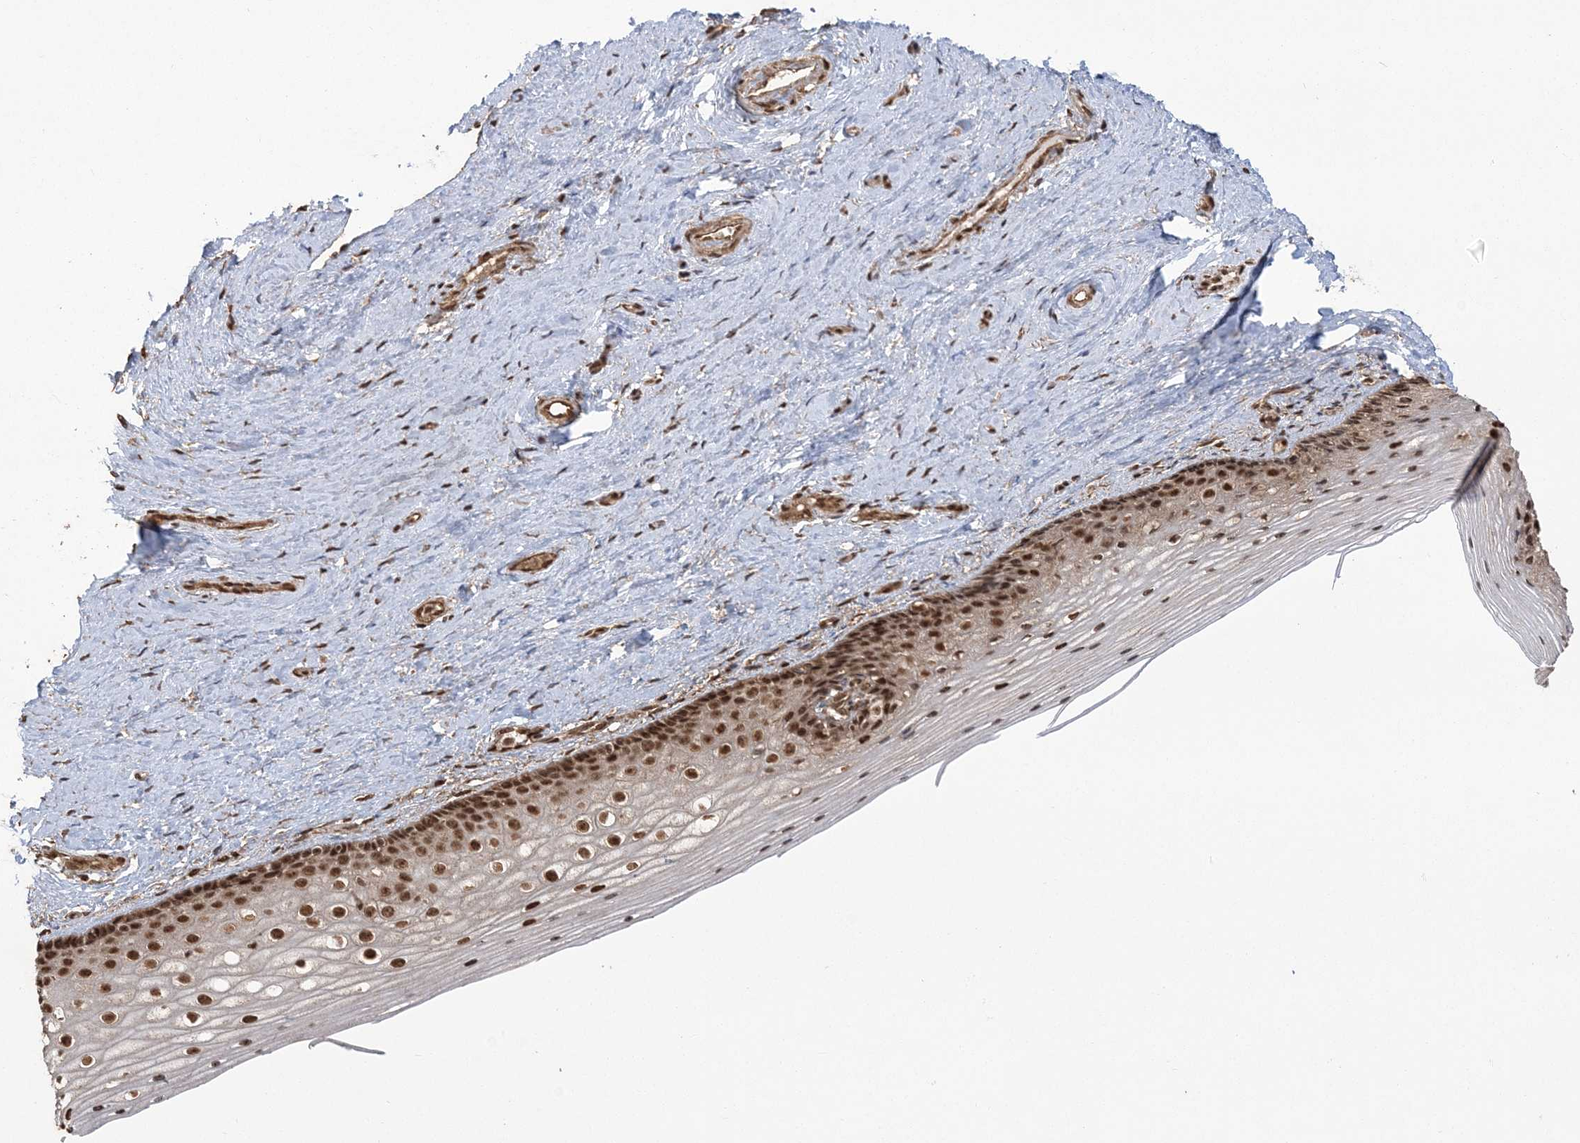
{"staining": {"intensity": "strong", "quantity": ">75%", "location": "nuclear"}, "tissue": "vagina", "cell_type": "Squamous epithelial cells", "image_type": "normal", "snomed": [{"axis": "morphology", "description": "Normal tissue, NOS"}, {"axis": "topography", "description": "Vagina"}], "caption": "A high-resolution image shows immunohistochemistry staining of normal vagina, which reveals strong nuclear expression in about >75% of squamous epithelial cells.", "gene": "ZNF839", "patient": {"sex": "female", "age": 46}}